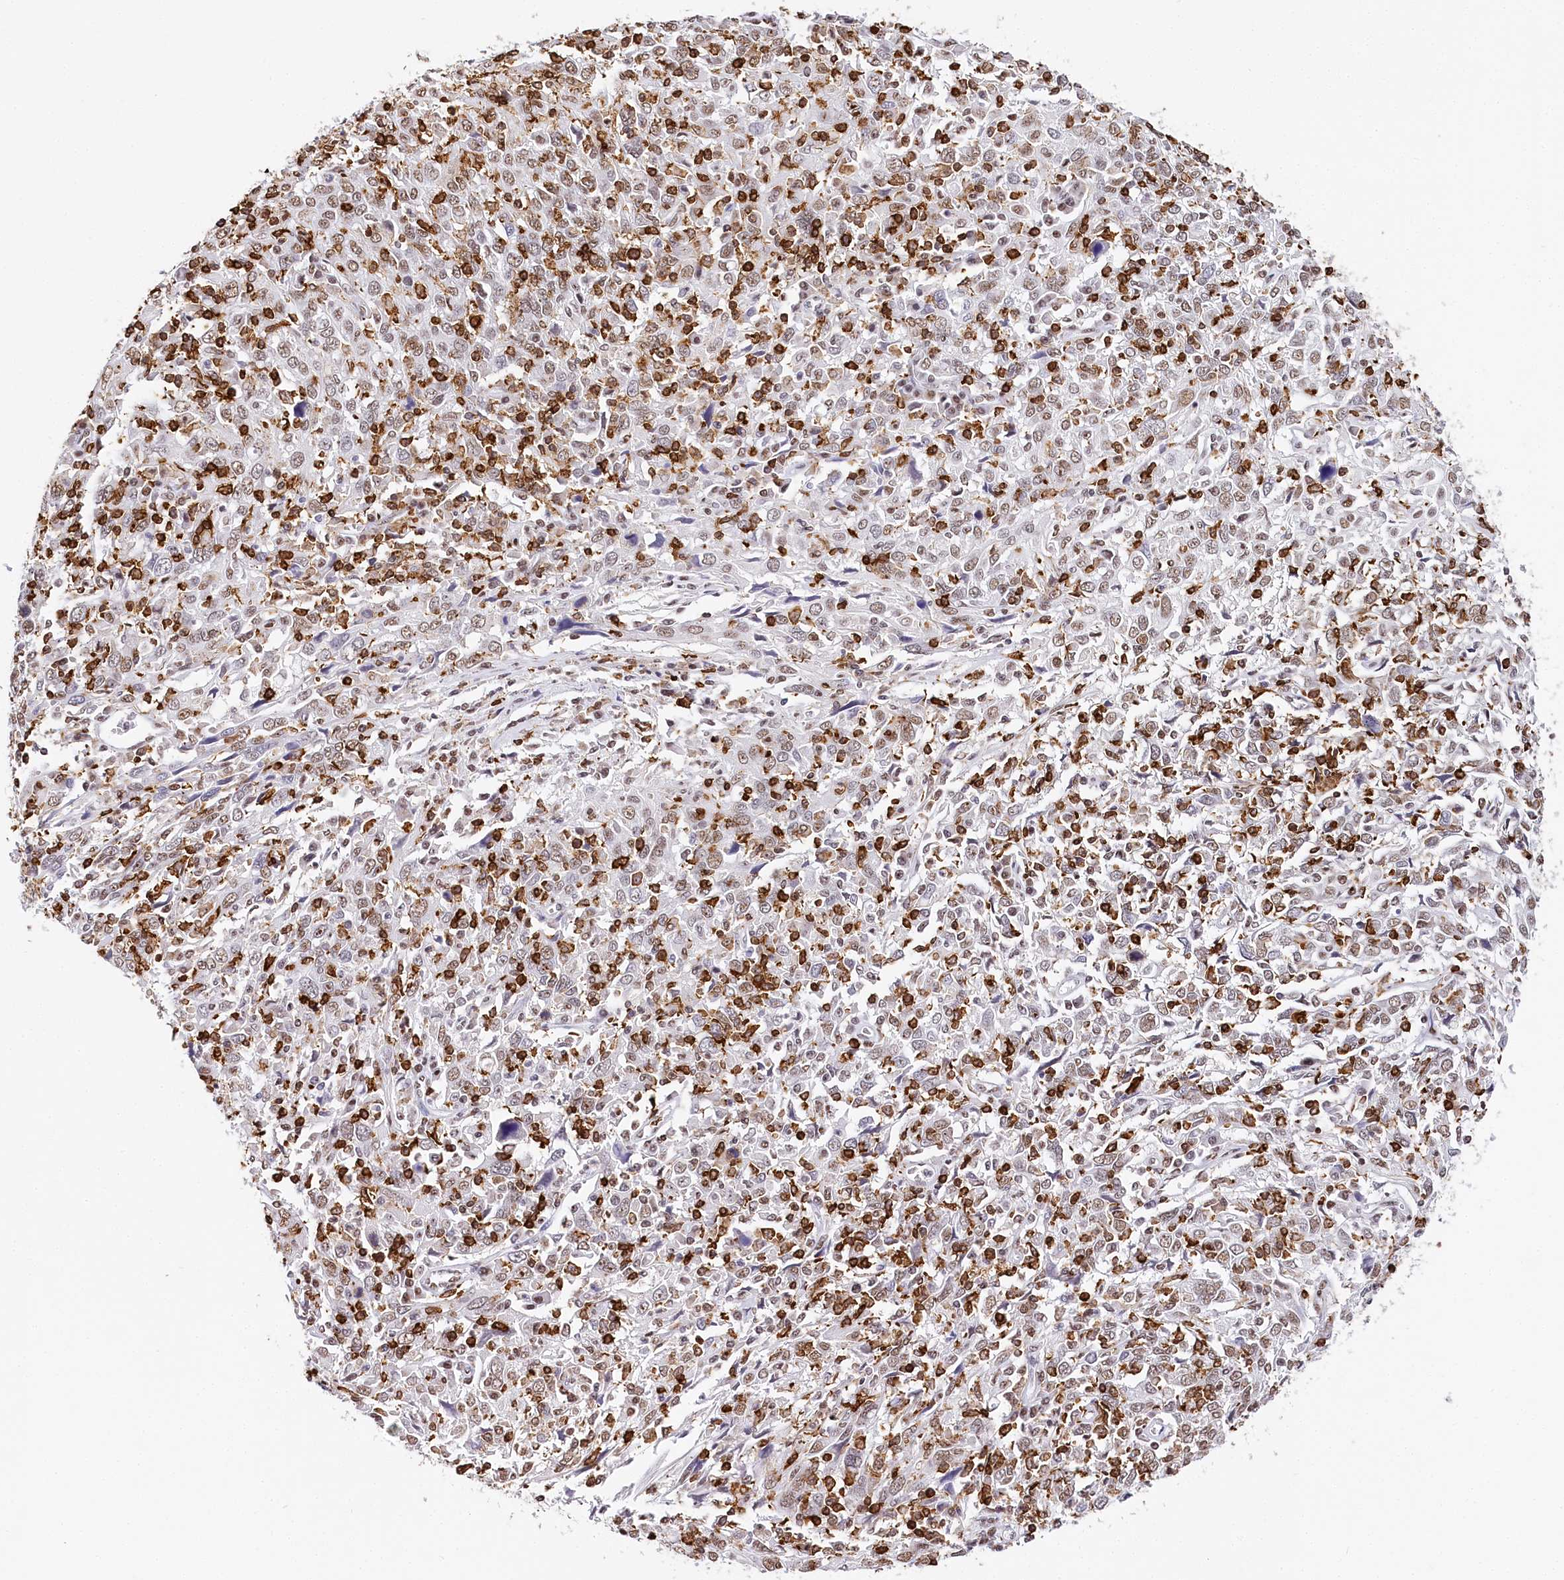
{"staining": {"intensity": "moderate", "quantity": "25%-75%", "location": "nuclear"}, "tissue": "cervical cancer", "cell_type": "Tumor cells", "image_type": "cancer", "snomed": [{"axis": "morphology", "description": "Squamous cell carcinoma, NOS"}, {"axis": "topography", "description": "Cervix"}], "caption": "IHC of cervical squamous cell carcinoma reveals medium levels of moderate nuclear positivity in approximately 25%-75% of tumor cells.", "gene": "BARD1", "patient": {"sex": "female", "age": 46}}